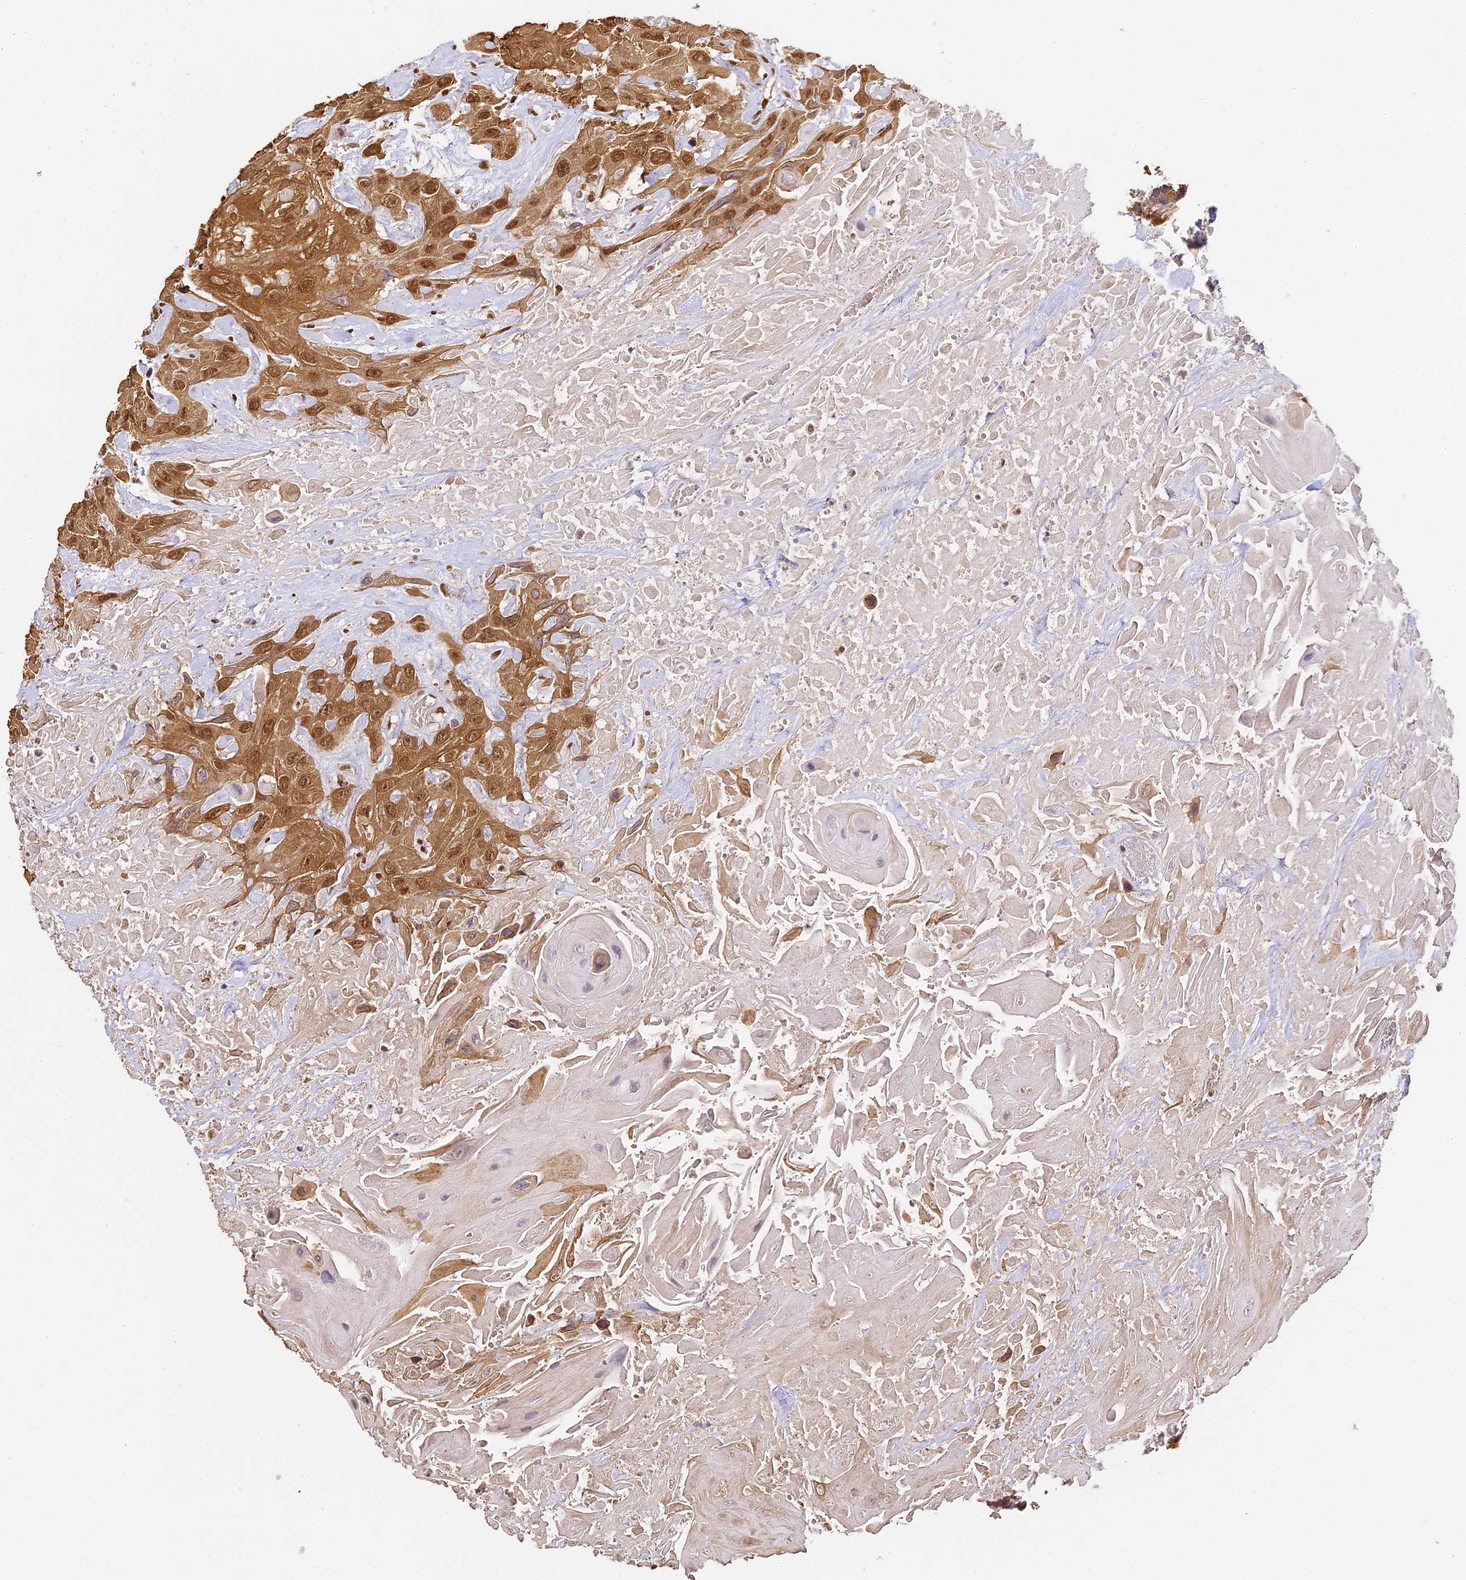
{"staining": {"intensity": "strong", "quantity": ">75%", "location": "cytoplasmic/membranous,nuclear"}, "tissue": "head and neck cancer", "cell_type": "Tumor cells", "image_type": "cancer", "snomed": [{"axis": "morphology", "description": "Squamous cell carcinoma, NOS"}, {"axis": "topography", "description": "Head-Neck"}], "caption": "DAB (3,3'-diaminobenzidine) immunohistochemical staining of human head and neck squamous cell carcinoma exhibits strong cytoplasmic/membranous and nuclear protein staining in about >75% of tumor cells.", "gene": "HNRNPA1", "patient": {"sex": "male", "age": 81}}